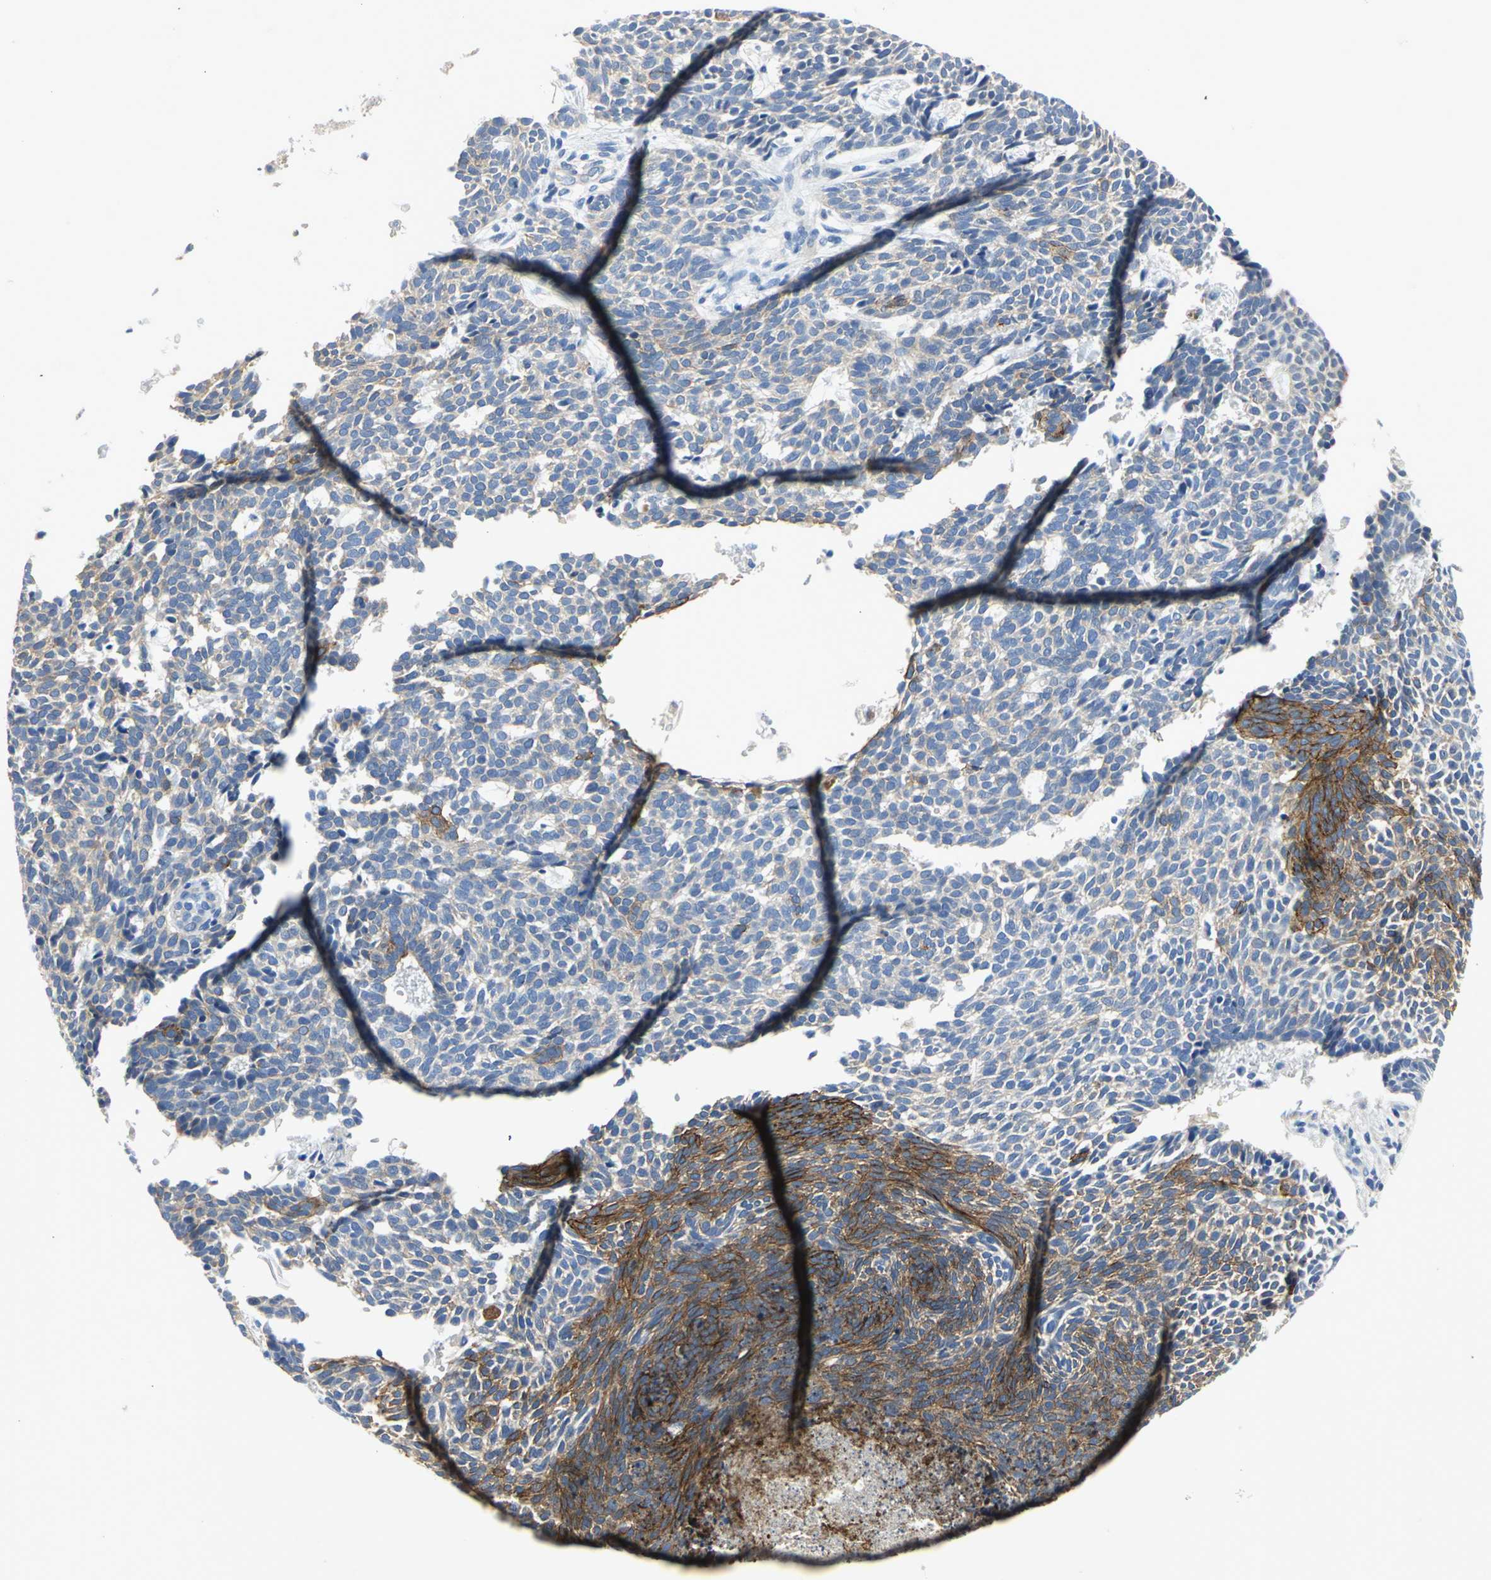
{"staining": {"intensity": "moderate", "quantity": "25%-75%", "location": "cytoplasmic/membranous"}, "tissue": "skin cancer", "cell_type": "Tumor cells", "image_type": "cancer", "snomed": [{"axis": "morphology", "description": "Normal tissue, NOS"}, {"axis": "morphology", "description": "Basal cell carcinoma"}, {"axis": "topography", "description": "Skin"}], "caption": "Immunohistochemistry of human skin cancer (basal cell carcinoma) shows medium levels of moderate cytoplasmic/membranous staining in approximately 25%-75% of tumor cells. Nuclei are stained in blue.", "gene": "FLNB", "patient": {"sex": "male", "age": 87}}